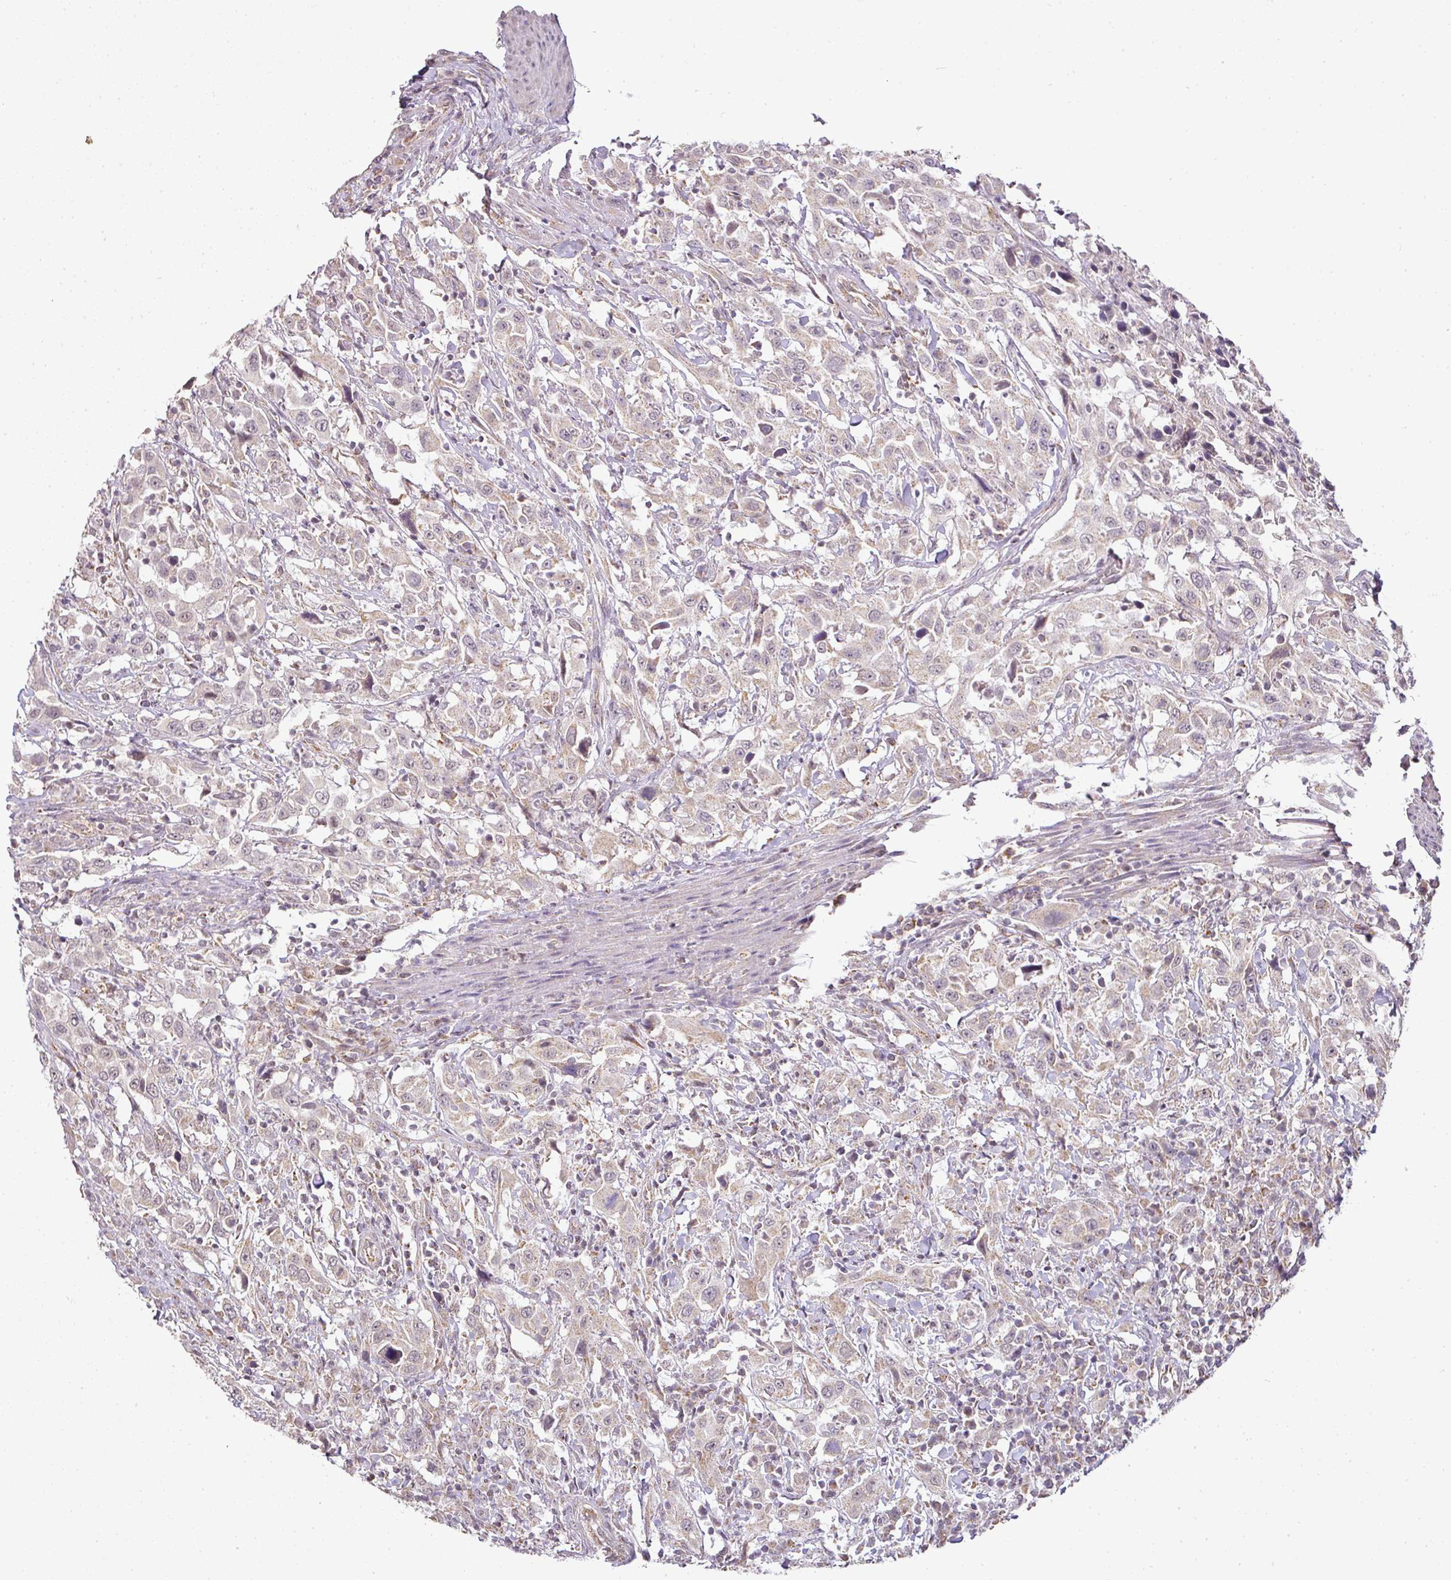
{"staining": {"intensity": "weak", "quantity": ">75%", "location": "cytoplasmic/membranous"}, "tissue": "urothelial cancer", "cell_type": "Tumor cells", "image_type": "cancer", "snomed": [{"axis": "morphology", "description": "Urothelial carcinoma, High grade"}, {"axis": "topography", "description": "Urinary bladder"}], "caption": "A brown stain labels weak cytoplasmic/membranous staining of a protein in high-grade urothelial carcinoma tumor cells.", "gene": "MYOM2", "patient": {"sex": "male", "age": 61}}